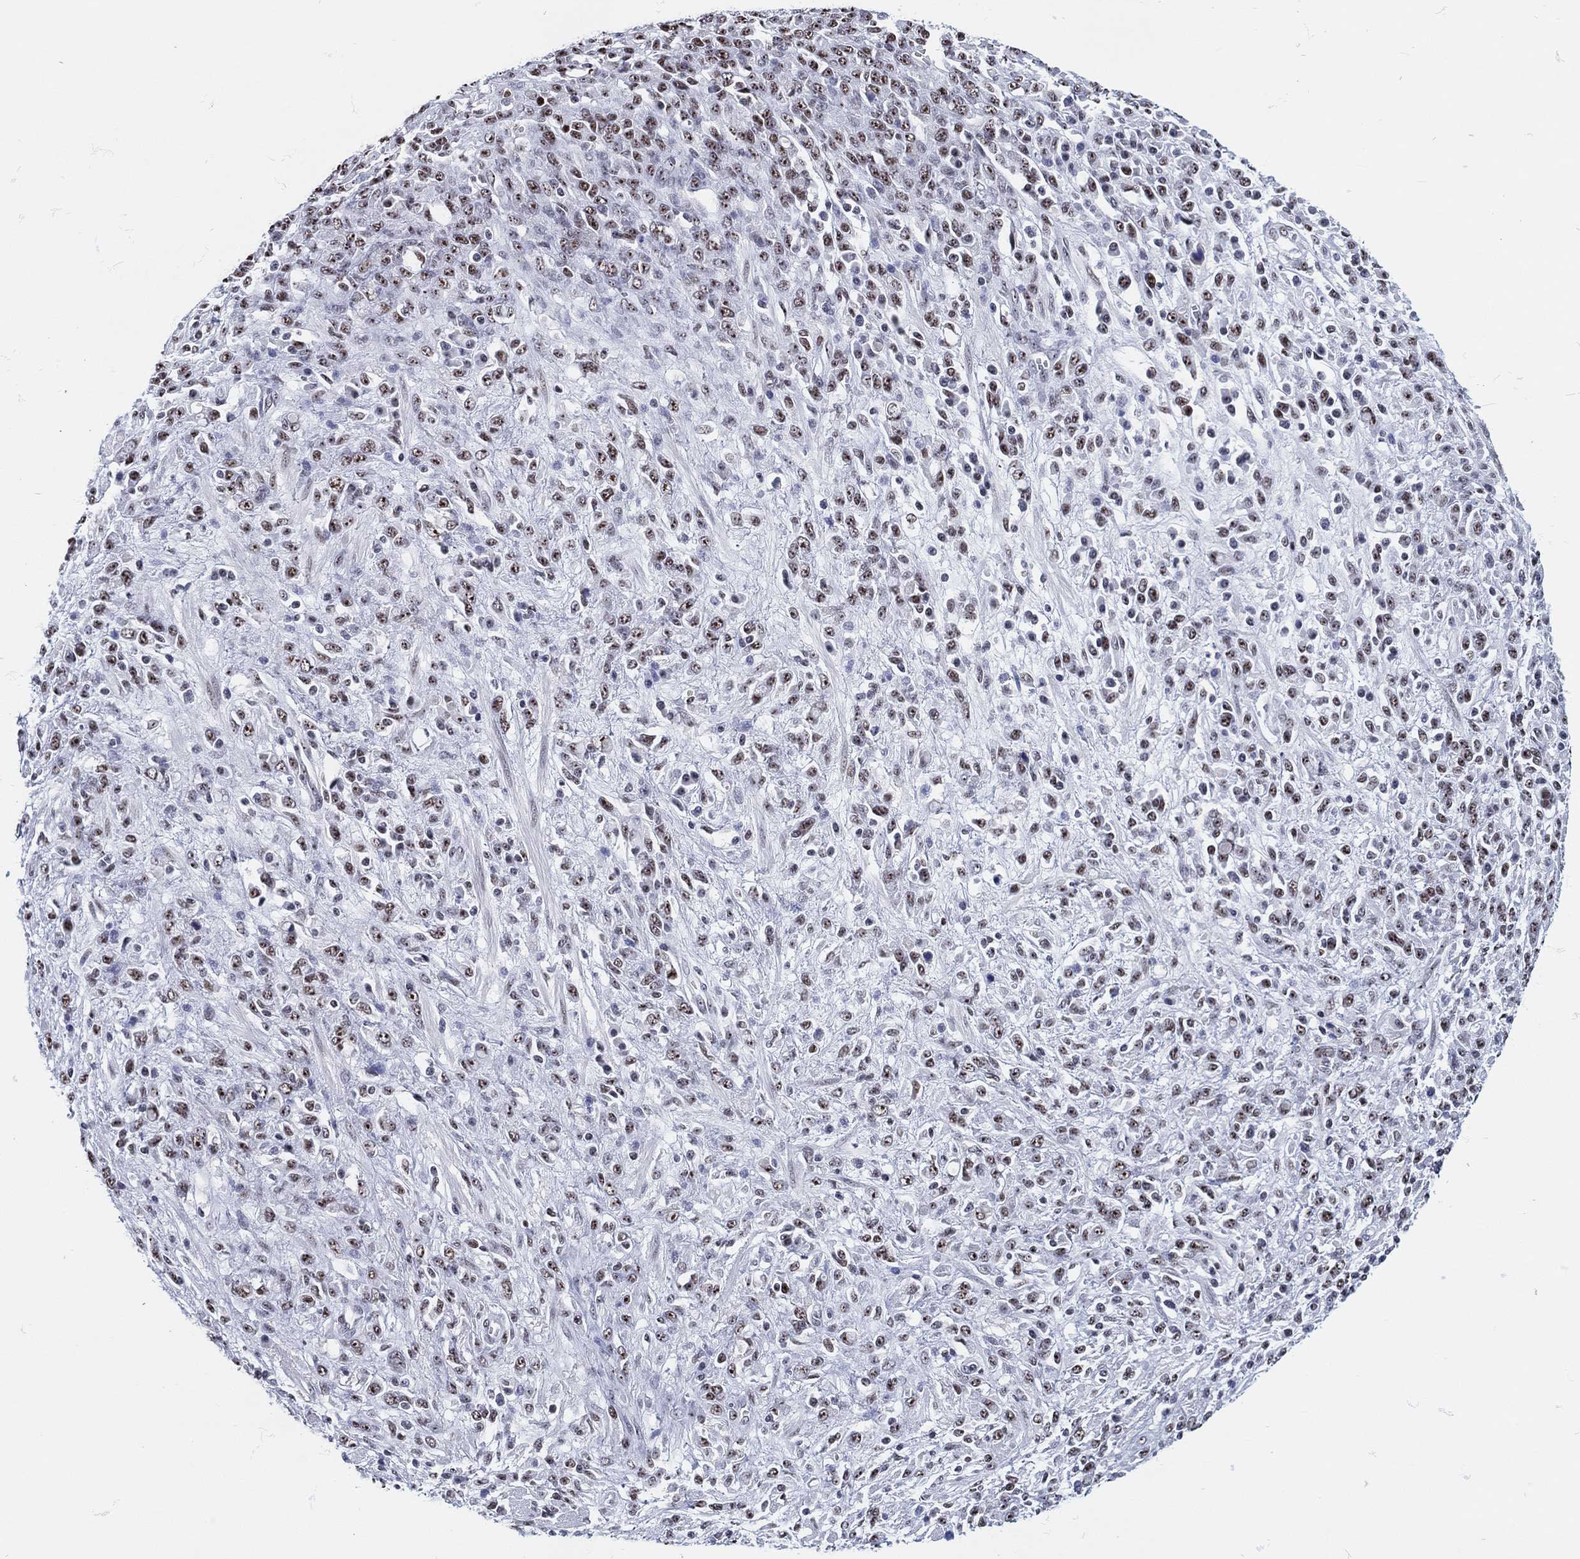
{"staining": {"intensity": "moderate", "quantity": "25%-75%", "location": "nuclear"}, "tissue": "stomach cancer", "cell_type": "Tumor cells", "image_type": "cancer", "snomed": [{"axis": "morphology", "description": "Adenocarcinoma, NOS"}, {"axis": "topography", "description": "Stomach"}], "caption": "Immunohistochemical staining of stomach cancer (adenocarcinoma) reveals medium levels of moderate nuclear expression in approximately 25%-75% of tumor cells.", "gene": "MAPK8IP1", "patient": {"sex": "female", "age": 57}}